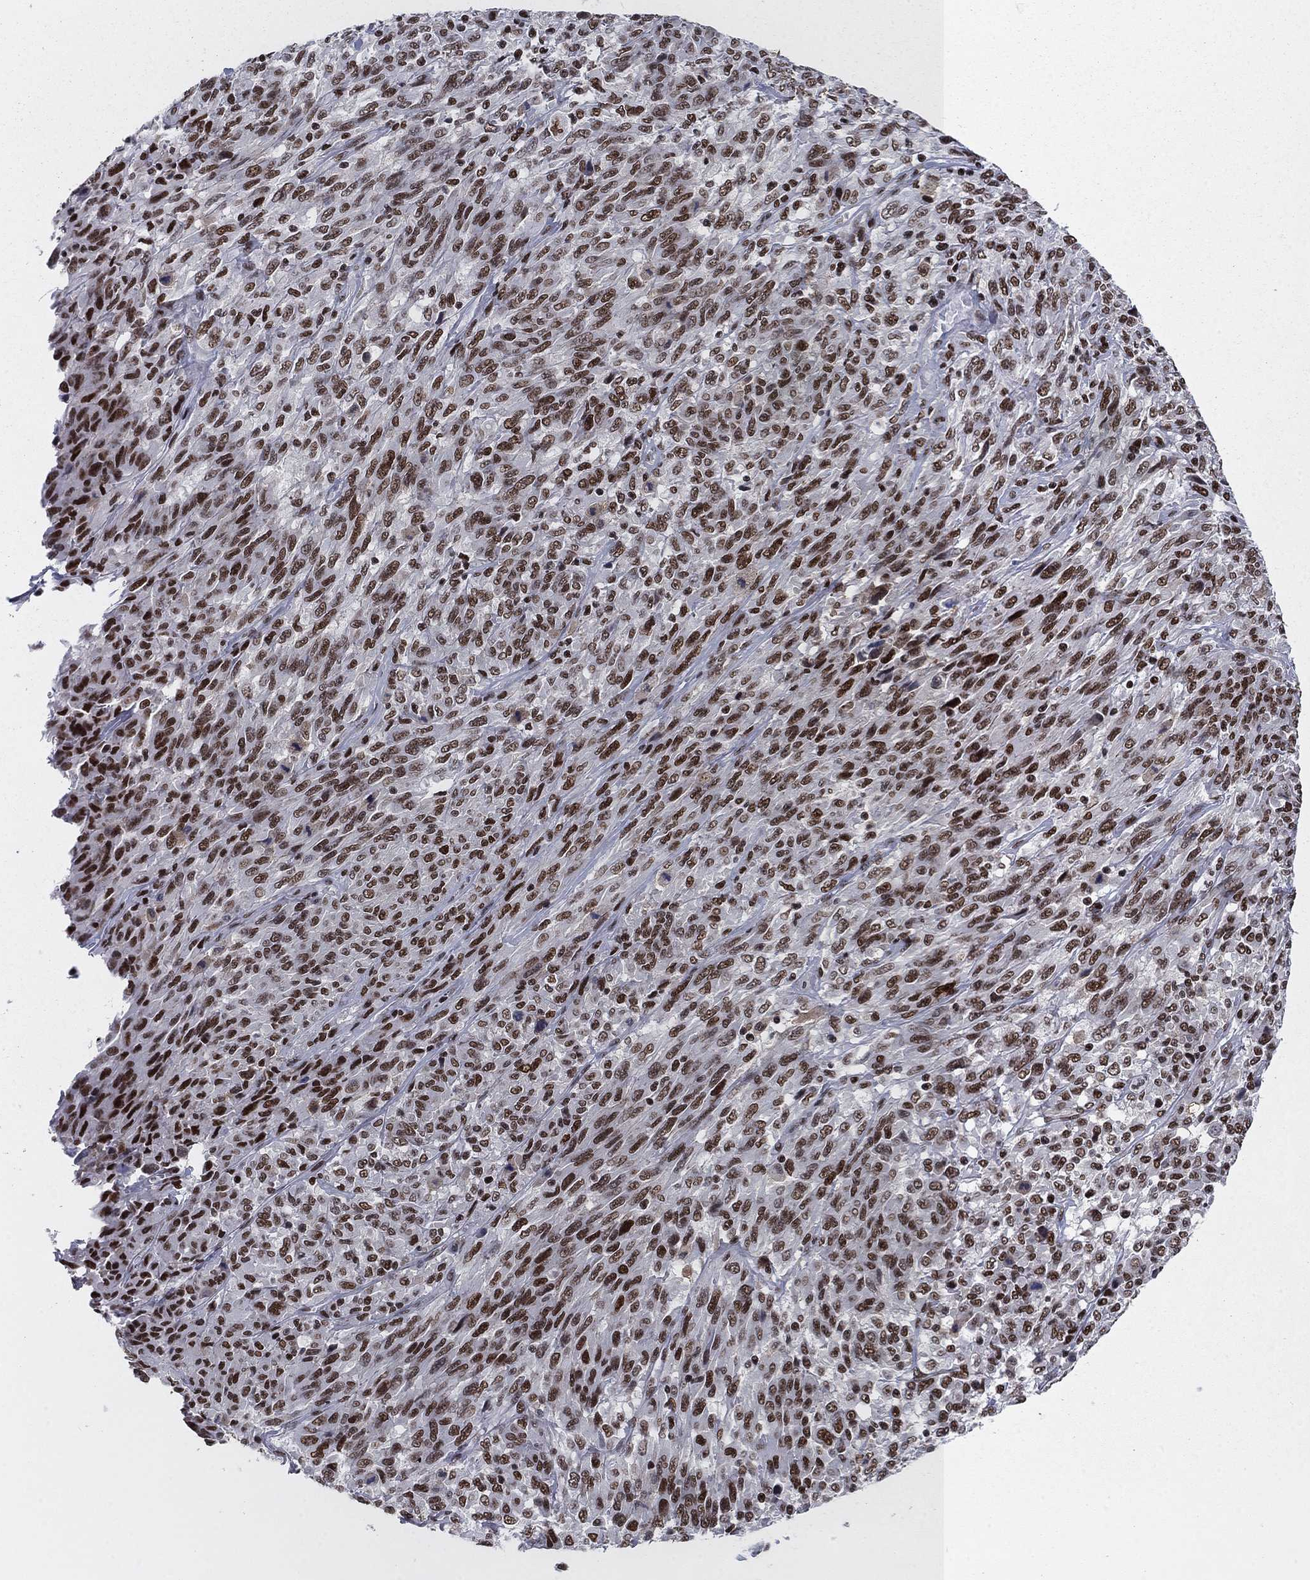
{"staining": {"intensity": "strong", "quantity": "25%-75%", "location": "nuclear"}, "tissue": "melanoma", "cell_type": "Tumor cells", "image_type": "cancer", "snomed": [{"axis": "morphology", "description": "Malignant melanoma, NOS"}, {"axis": "topography", "description": "Skin"}], "caption": "Malignant melanoma stained with DAB IHC exhibits high levels of strong nuclear positivity in approximately 25%-75% of tumor cells.", "gene": "RPRD1B", "patient": {"sex": "female", "age": 91}}